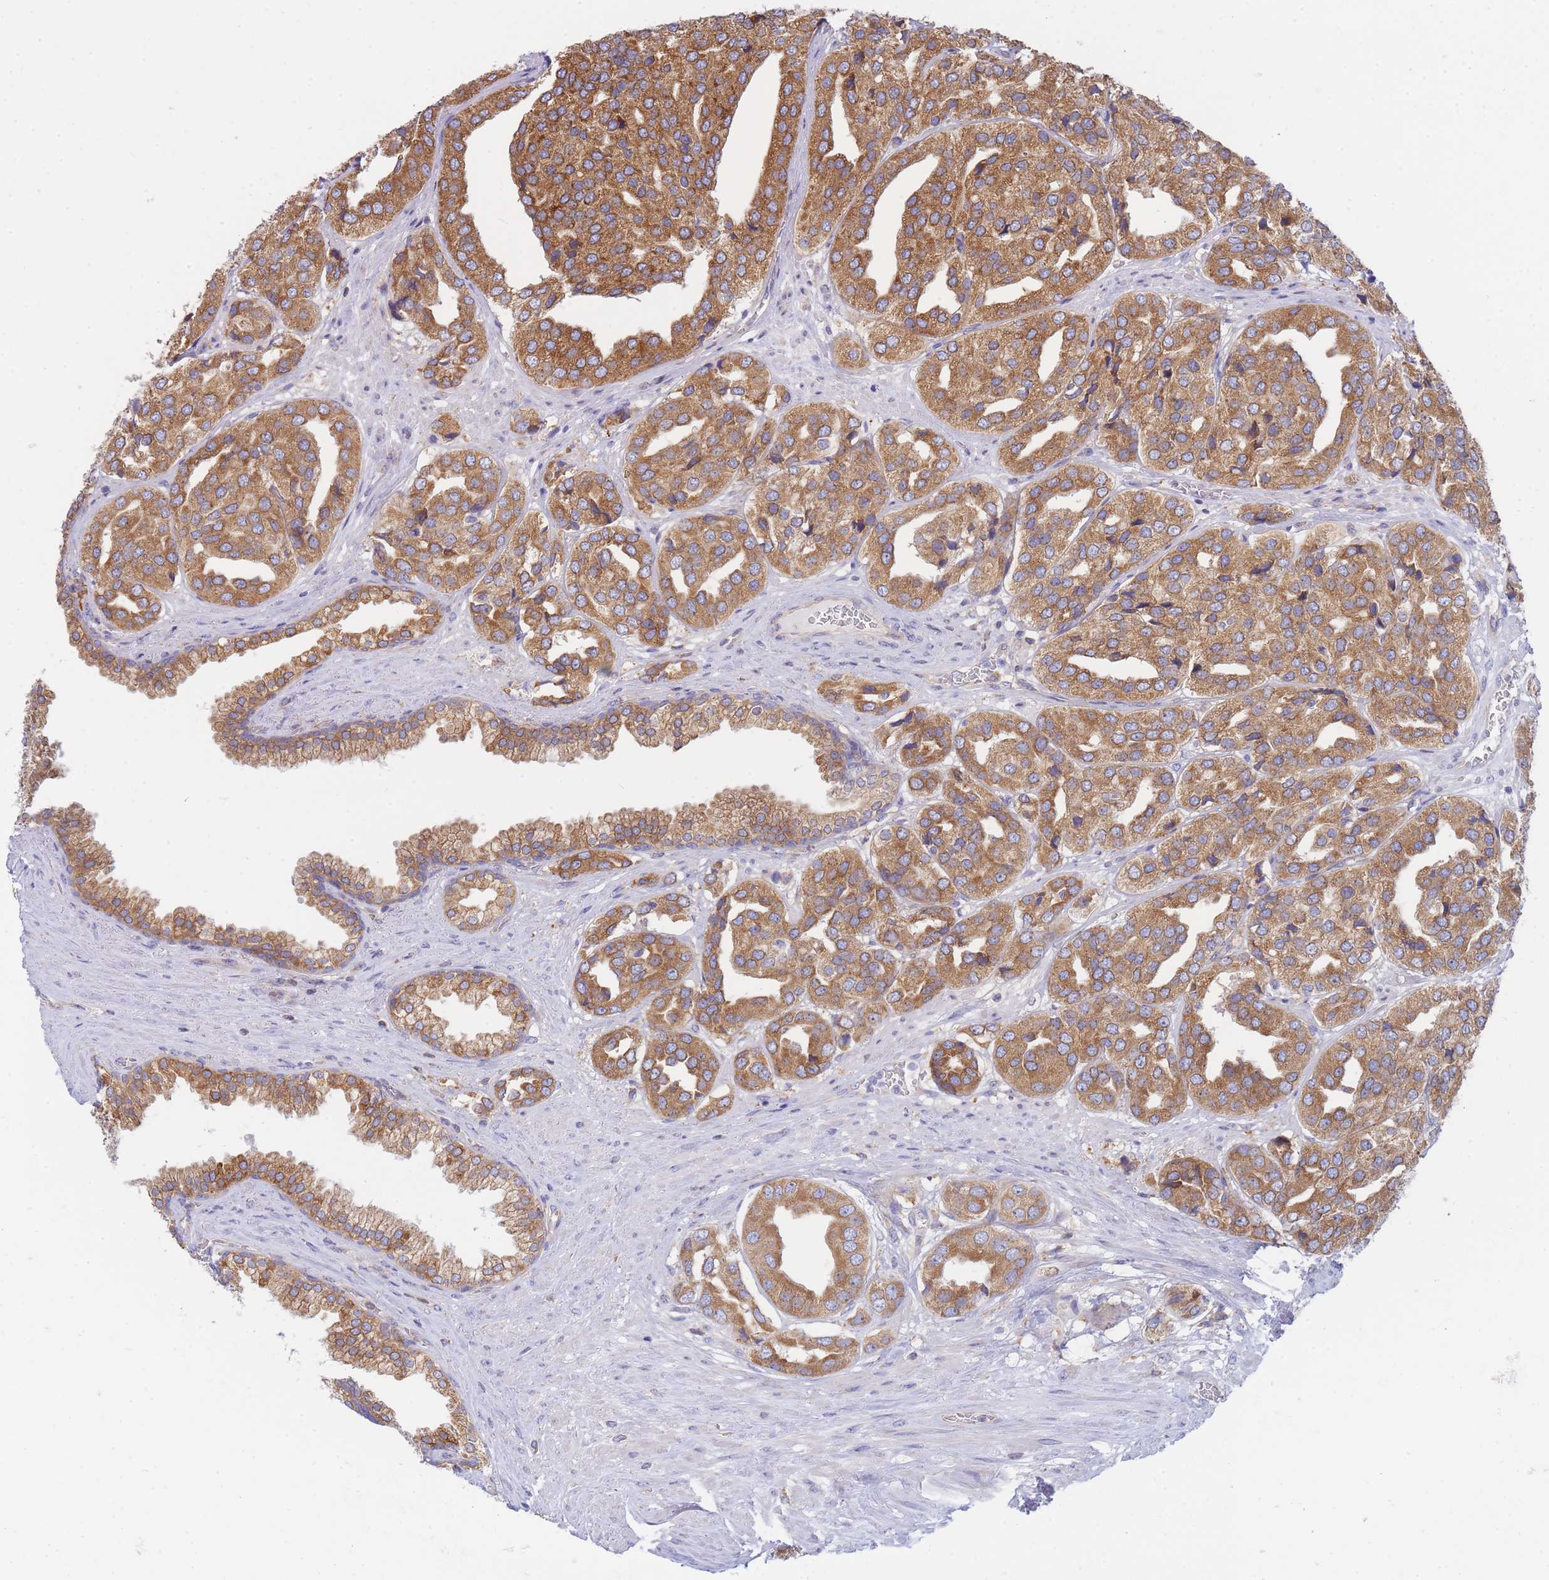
{"staining": {"intensity": "moderate", "quantity": ">75%", "location": "cytoplasmic/membranous"}, "tissue": "prostate cancer", "cell_type": "Tumor cells", "image_type": "cancer", "snomed": [{"axis": "morphology", "description": "Adenocarcinoma, High grade"}, {"axis": "topography", "description": "Prostate"}], "caption": "Immunohistochemistry (IHC) micrograph of neoplastic tissue: human prostate high-grade adenocarcinoma stained using IHC displays medium levels of moderate protein expression localized specifically in the cytoplasmic/membranous of tumor cells, appearing as a cytoplasmic/membranous brown color.", "gene": "SH2B2", "patient": {"sex": "male", "age": 63}}